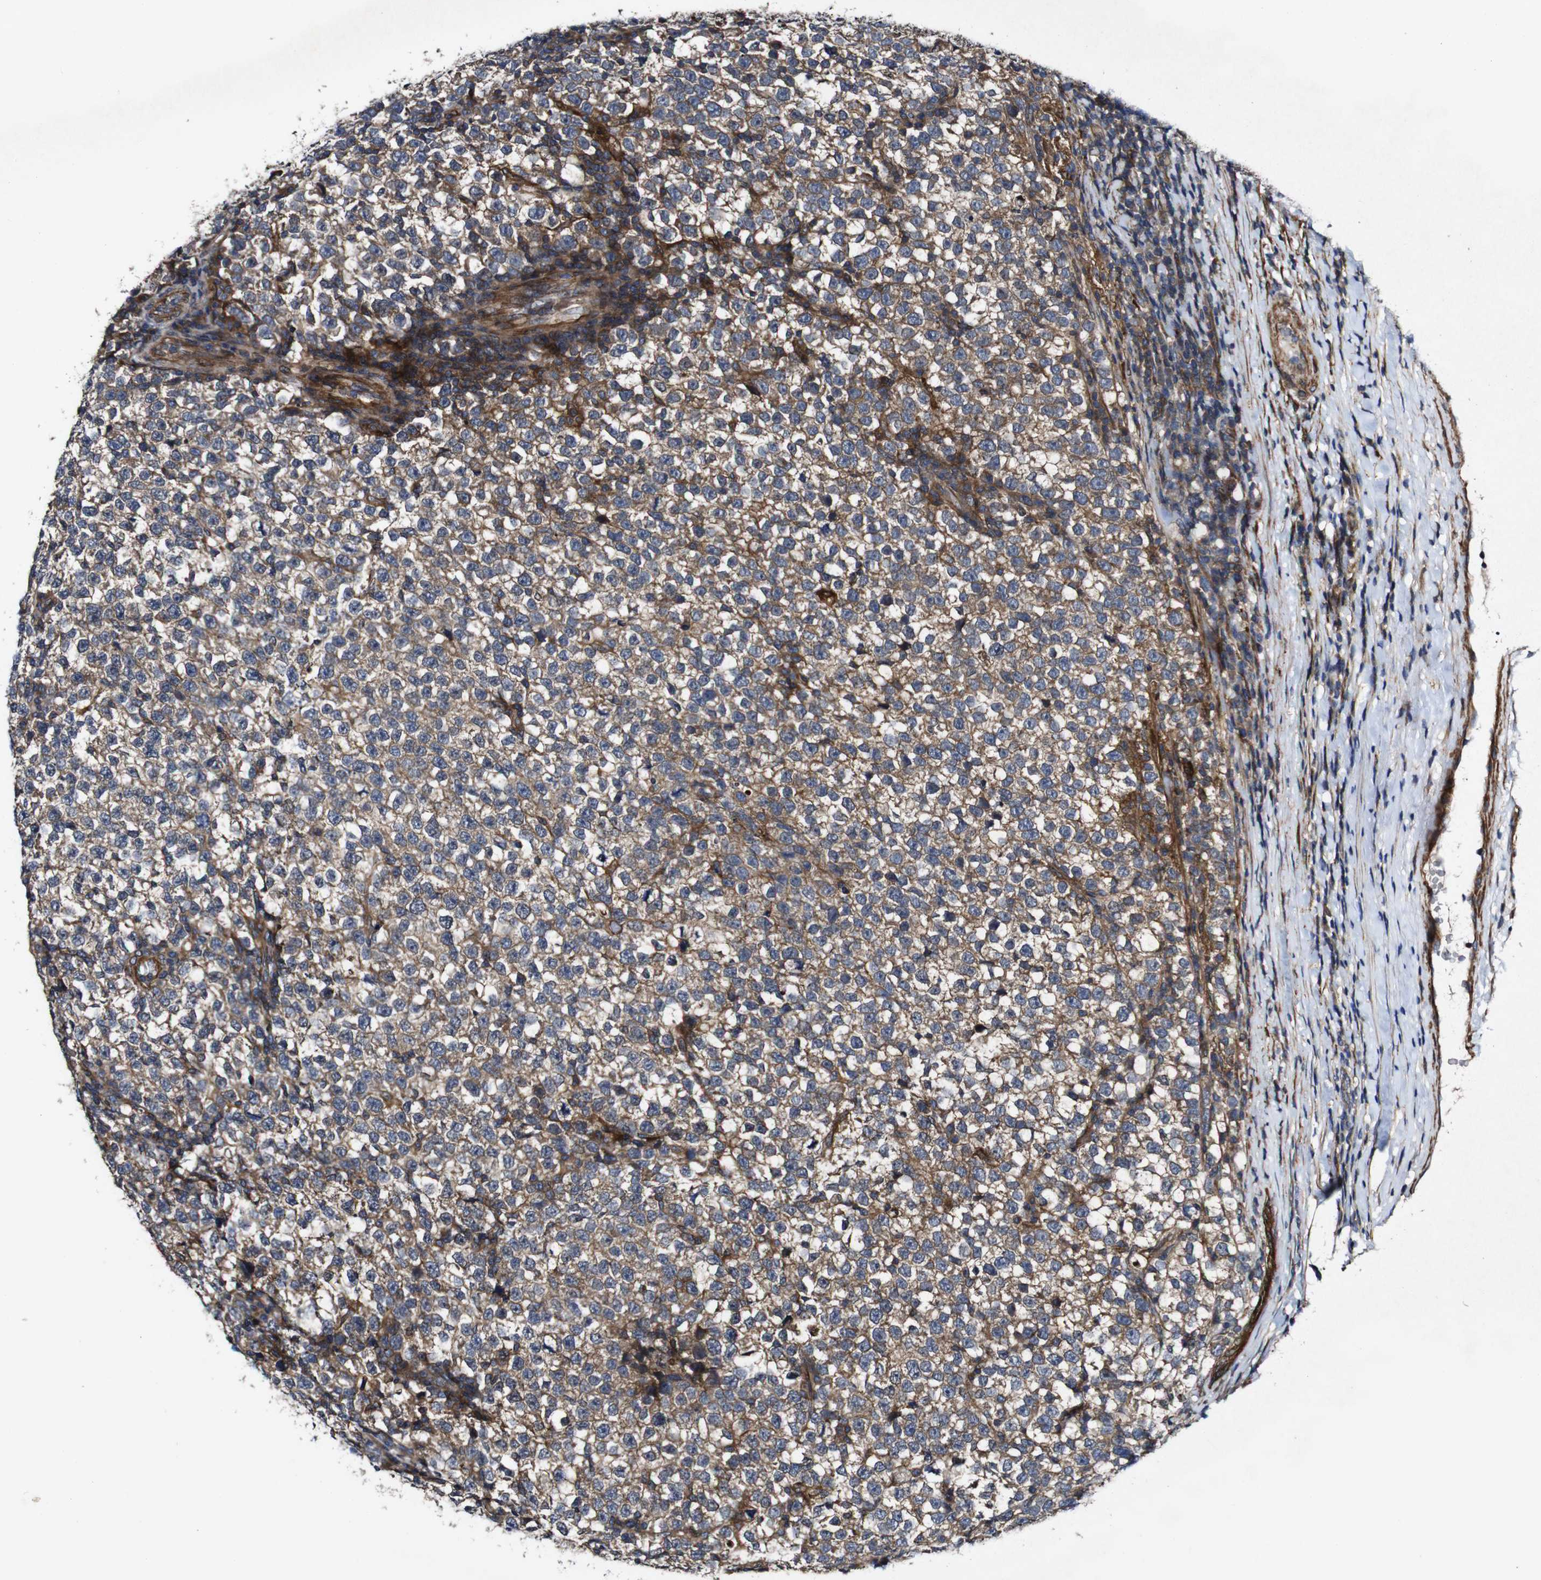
{"staining": {"intensity": "weak", "quantity": ">75%", "location": "cytoplasmic/membranous"}, "tissue": "testis cancer", "cell_type": "Tumor cells", "image_type": "cancer", "snomed": [{"axis": "morphology", "description": "Normal tissue, NOS"}, {"axis": "morphology", "description": "Seminoma, NOS"}, {"axis": "topography", "description": "Testis"}], "caption": "Protein staining demonstrates weak cytoplasmic/membranous positivity in approximately >75% of tumor cells in testis cancer (seminoma). The staining was performed using DAB, with brown indicating positive protein expression. Nuclei are stained blue with hematoxylin.", "gene": "GSDME", "patient": {"sex": "male", "age": 43}}